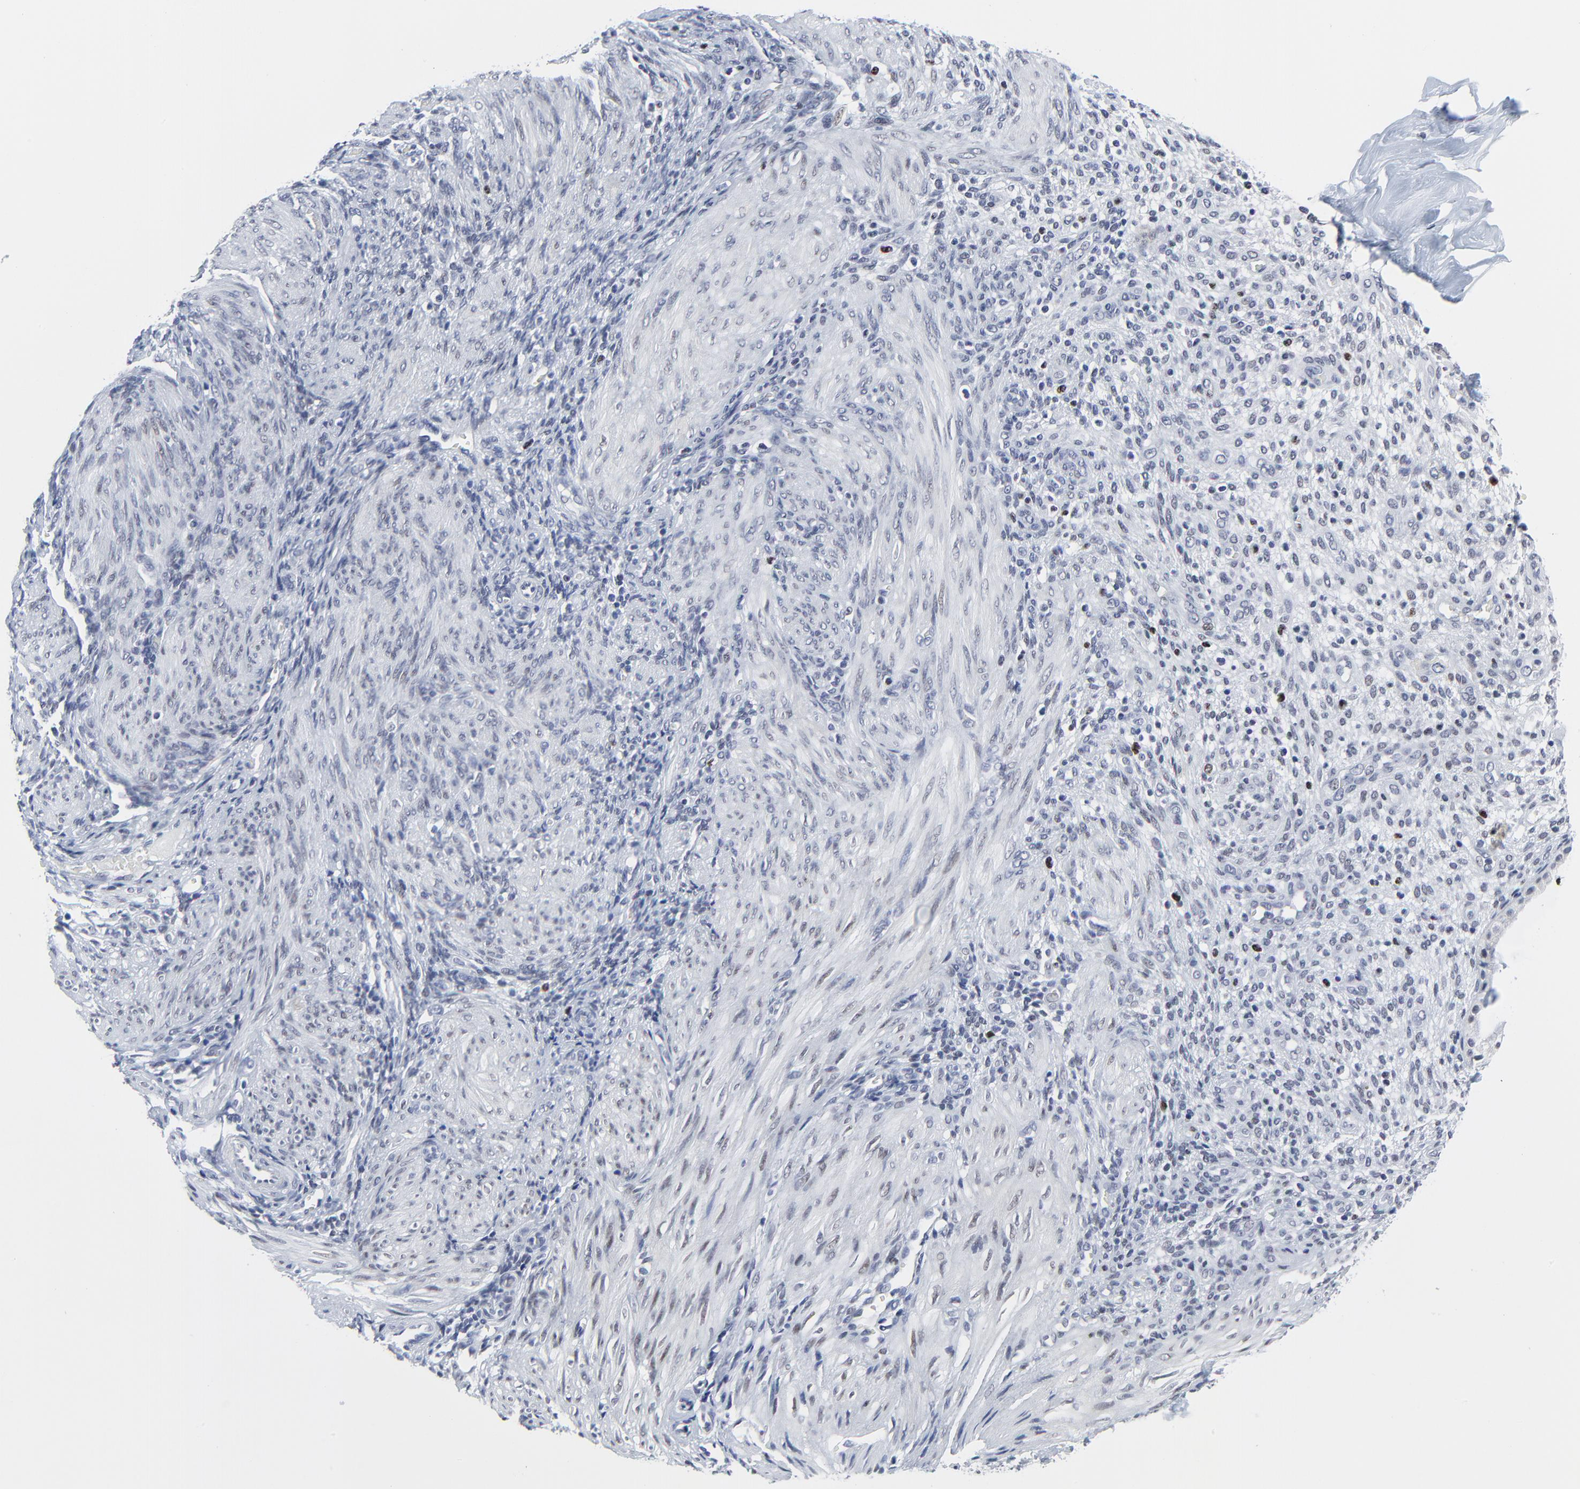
{"staining": {"intensity": "moderate", "quantity": "<25%", "location": "nuclear"}, "tissue": "endometrium", "cell_type": "Cells in endometrial stroma", "image_type": "normal", "snomed": [{"axis": "morphology", "description": "Normal tissue, NOS"}, {"axis": "topography", "description": "Endometrium"}], "caption": "An immunohistochemistry photomicrograph of benign tissue is shown. Protein staining in brown shows moderate nuclear positivity in endometrium within cells in endometrial stroma.", "gene": "ZNF589", "patient": {"sex": "female", "age": 72}}